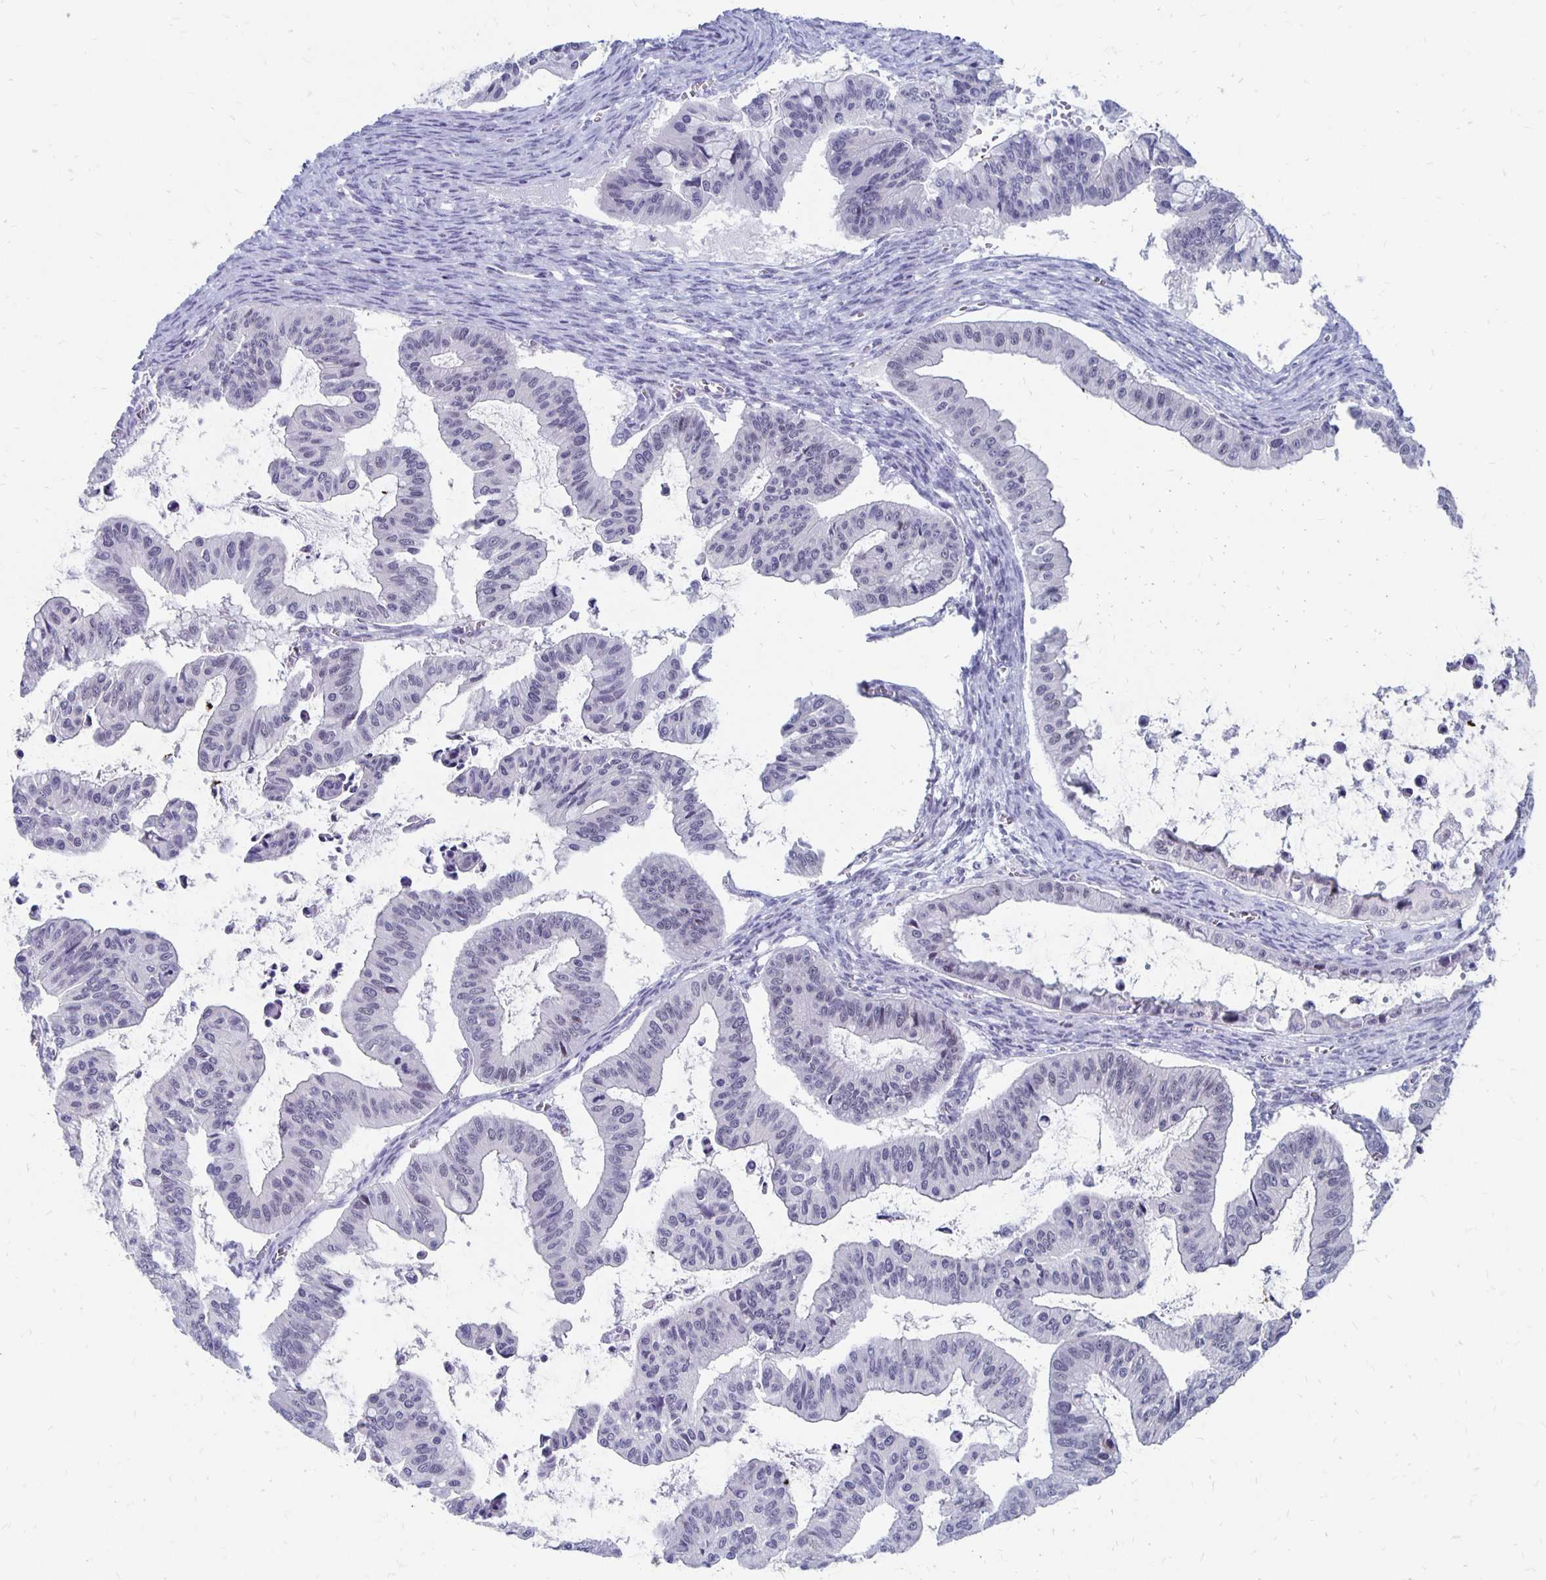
{"staining": {"intensity": "negative", "quantity": "none", "location": "none"}, "tissue": "ovarian cancer", "cell_type": "Tumor cells", "image_type": "cancer", "snomed": [{"axis": "morphology", "description": "Cystadenocarcinoma, mucinous, NOS"}, {"axis": "topography", "description": "Ovary"}], "caption": "High magnification brightfield microscopy of mucinous cystadenocarcinoma (ovarian) stained with DAB (brown) and counterstained with hematoxylin (blue): tumor cells show no significant staining. (Stains: DAB (3,3'-diaminobenzidine) IHC with hematoxylin counter stain, Microscopy: brightfield microscopy at high magnification).", "gene": "SYT2", "patient": {"sex": "female", "age": 72}}